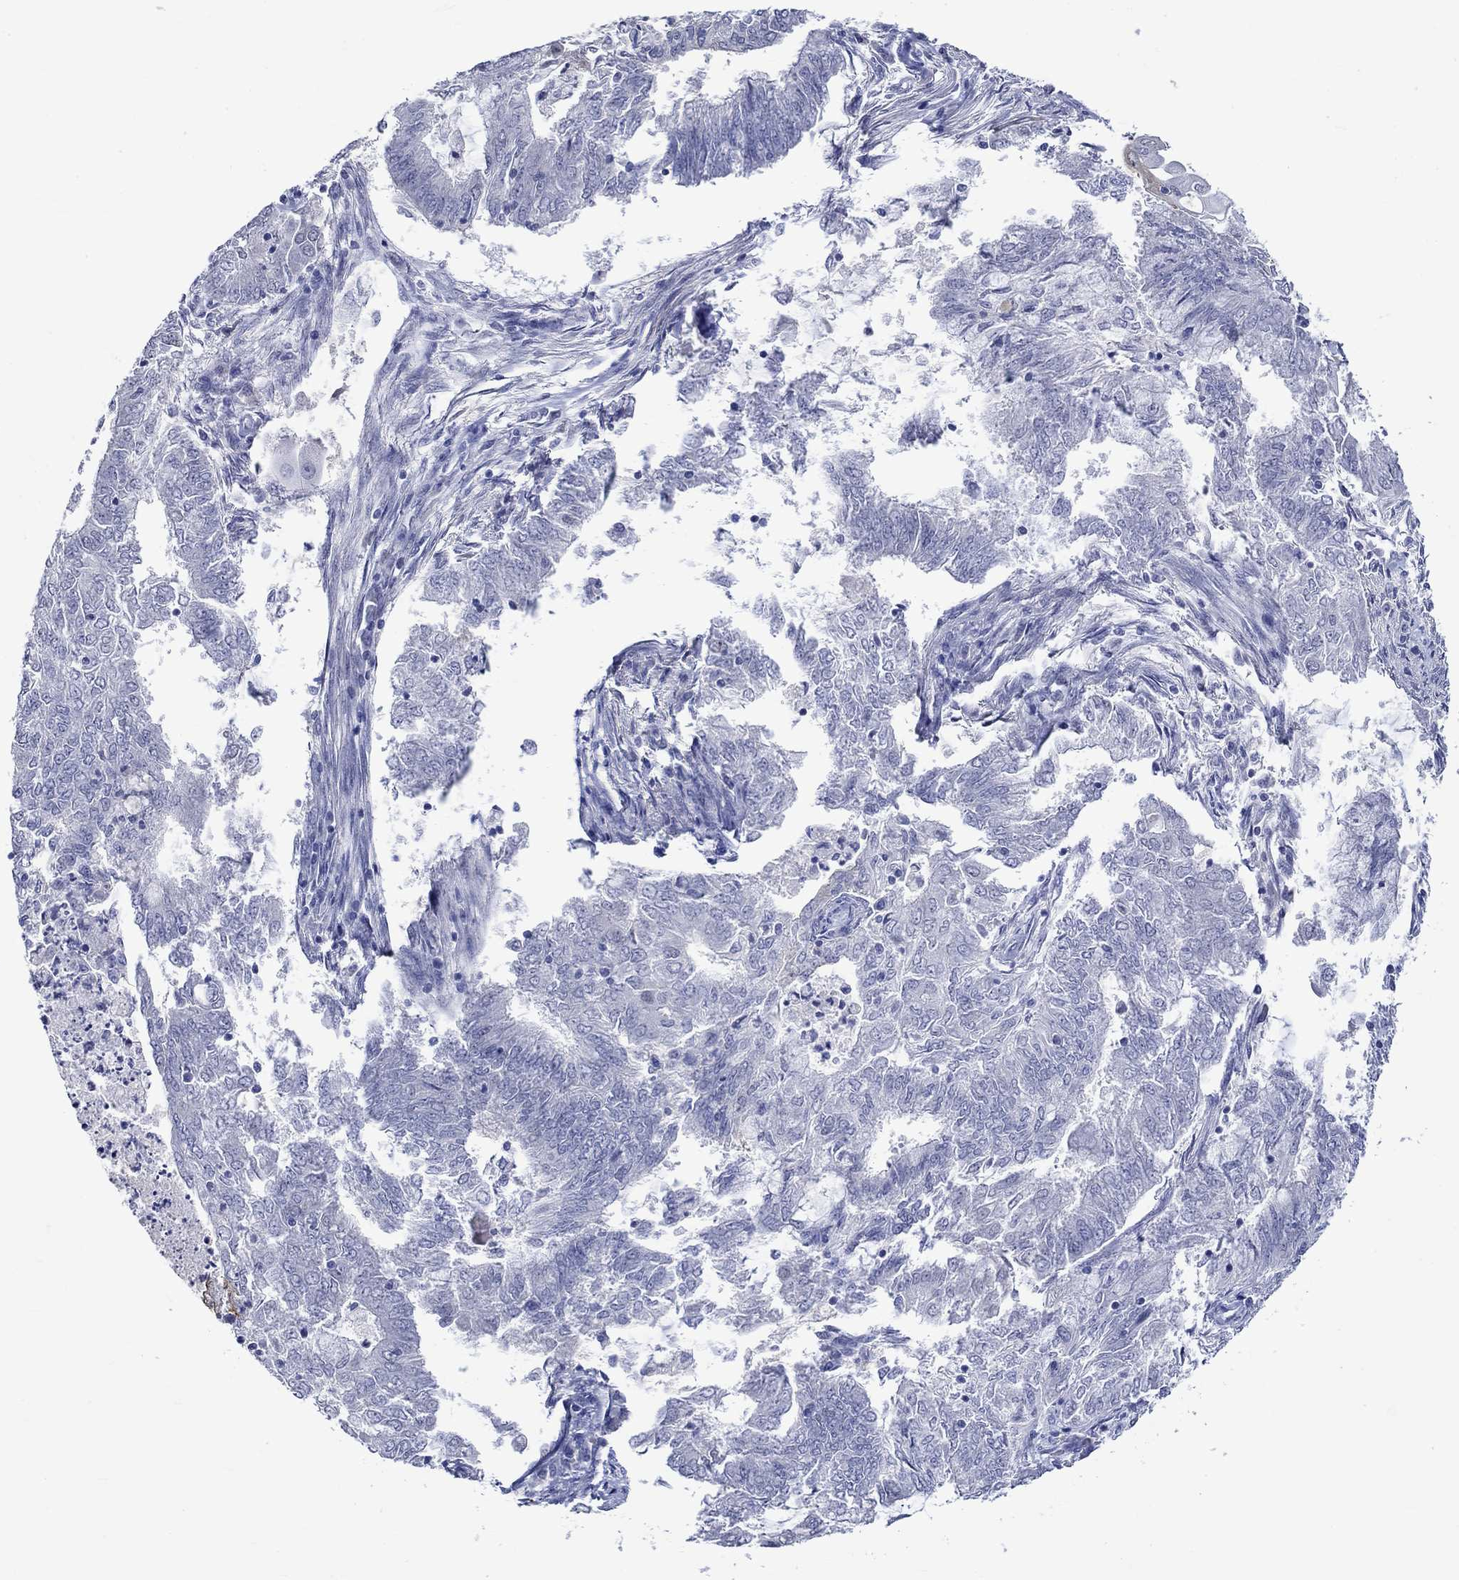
{"staining": {"intensity": "negative", "quantity": "none", "location": "none"}, "tissue": "endometrial cancer", "cell_type": "Tumor cells", "image_type": "cancer", "snomed": [{"axis": "morphology", "description": "Adenocarcinoma, NOS"}, {"axis": "topography", "description": "Endometrium"}], "caption": "Protein analysis of endometrial adenocarcinoma exhibits no significant expression in tumor cells. (DAB (3,3'-diaminobenzidine) immunohistochemistry, high magnification).", "gene": "CRYAB", "patient": {"sex": "female", "age": 62}}